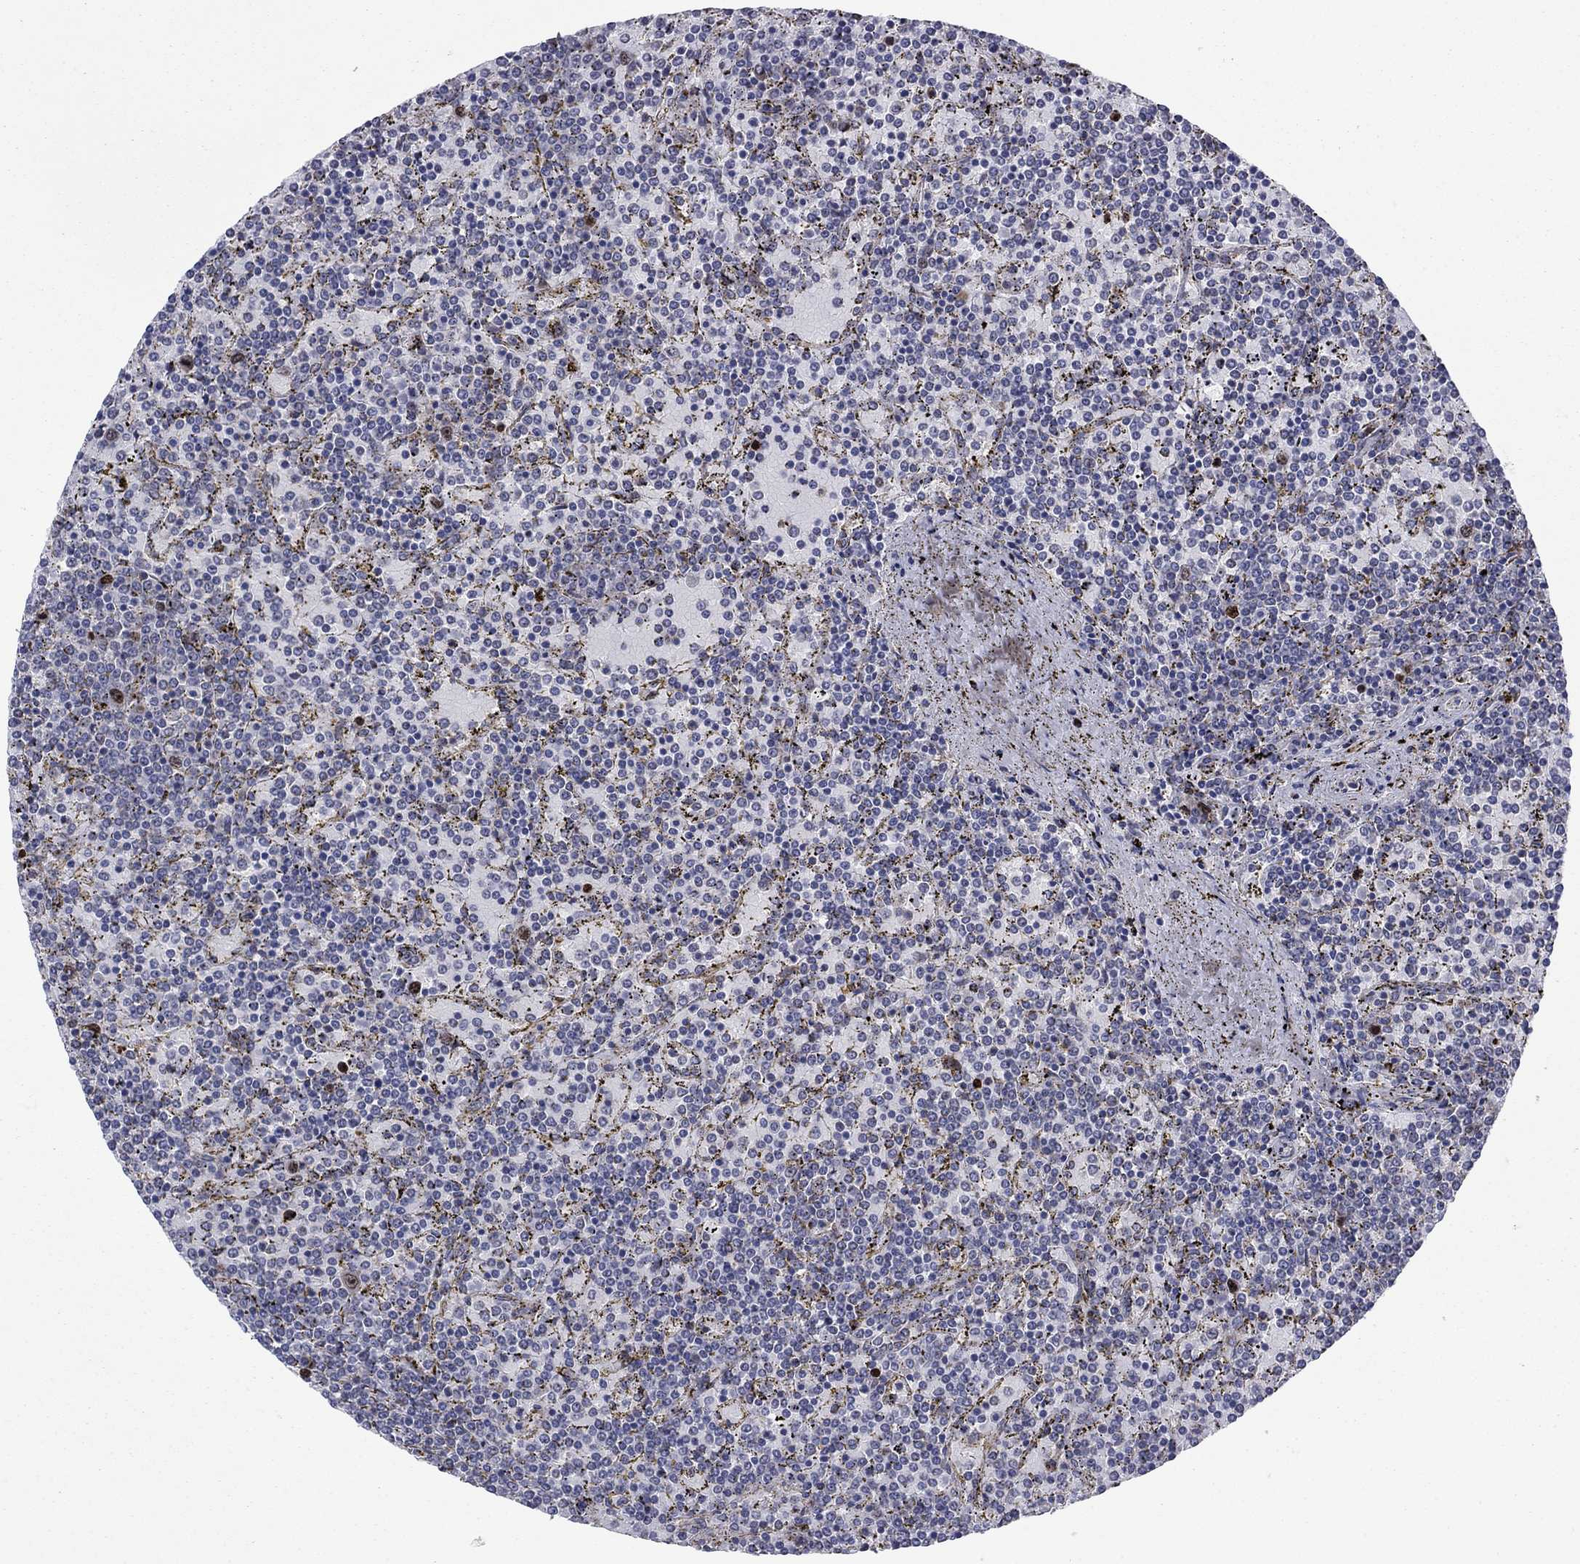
{"staining": {"intensity": "negative", "quantity": "none", "location": "none"}, "tissue": "lymphoma", "cell_type": "Tumor cells", "image_type": "cancer", "snomed": [{"axis": "morphology", "description": "Malignant lymphoma, non-Hodgkin's type, Low grade"}, {"axis": "topography", "description": "Spleen"}], "caption": "Tumor cells show no significant protein expression in lymphoma.", "gene": "CDCA5", "patient": {"sex": "female", "age": 77}}